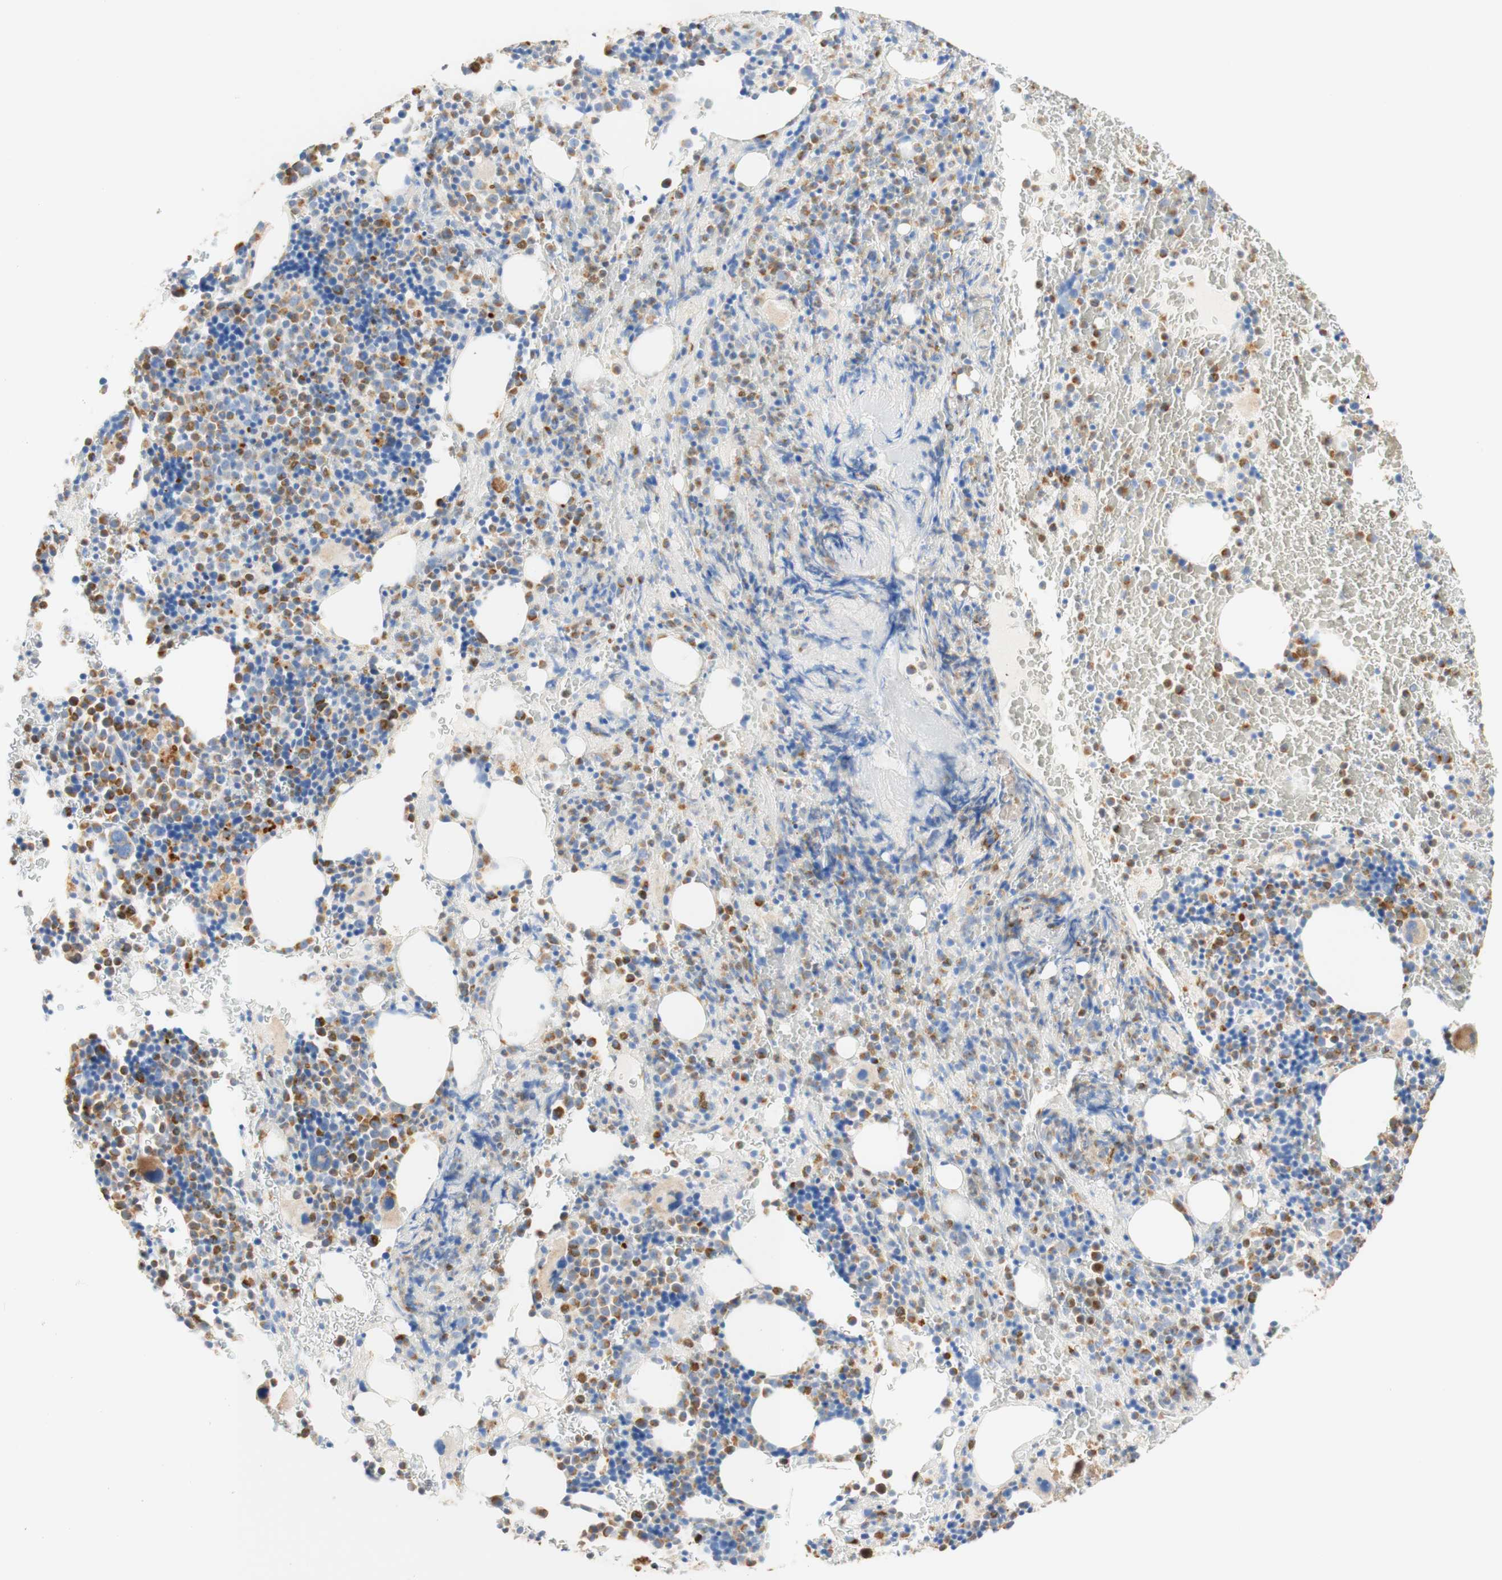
{"staining": {"intensity": "strong", "quantity": "<25%", "location": "cytoplasmic/membranous"}, "tissue": "bone marrow", "cell_type": "Hematopoietic cells", "image_type": "normal", "snomed": [{"axis": "morphology", "description": "Normal tissue, NOS"}, {"axis": "morphology", "description": "Inflammation, NOS"}, {"axis": "topography", "description": "Bone marrow"}], "caption": "DAB immunohistochemical staining of normal human bone marrow displays strong cytoplasmic/membranous protein expression in approximately <25% of hematopoietic cells.", "gene": "CD63", "patient": {"sex": "male", "age": 72}}